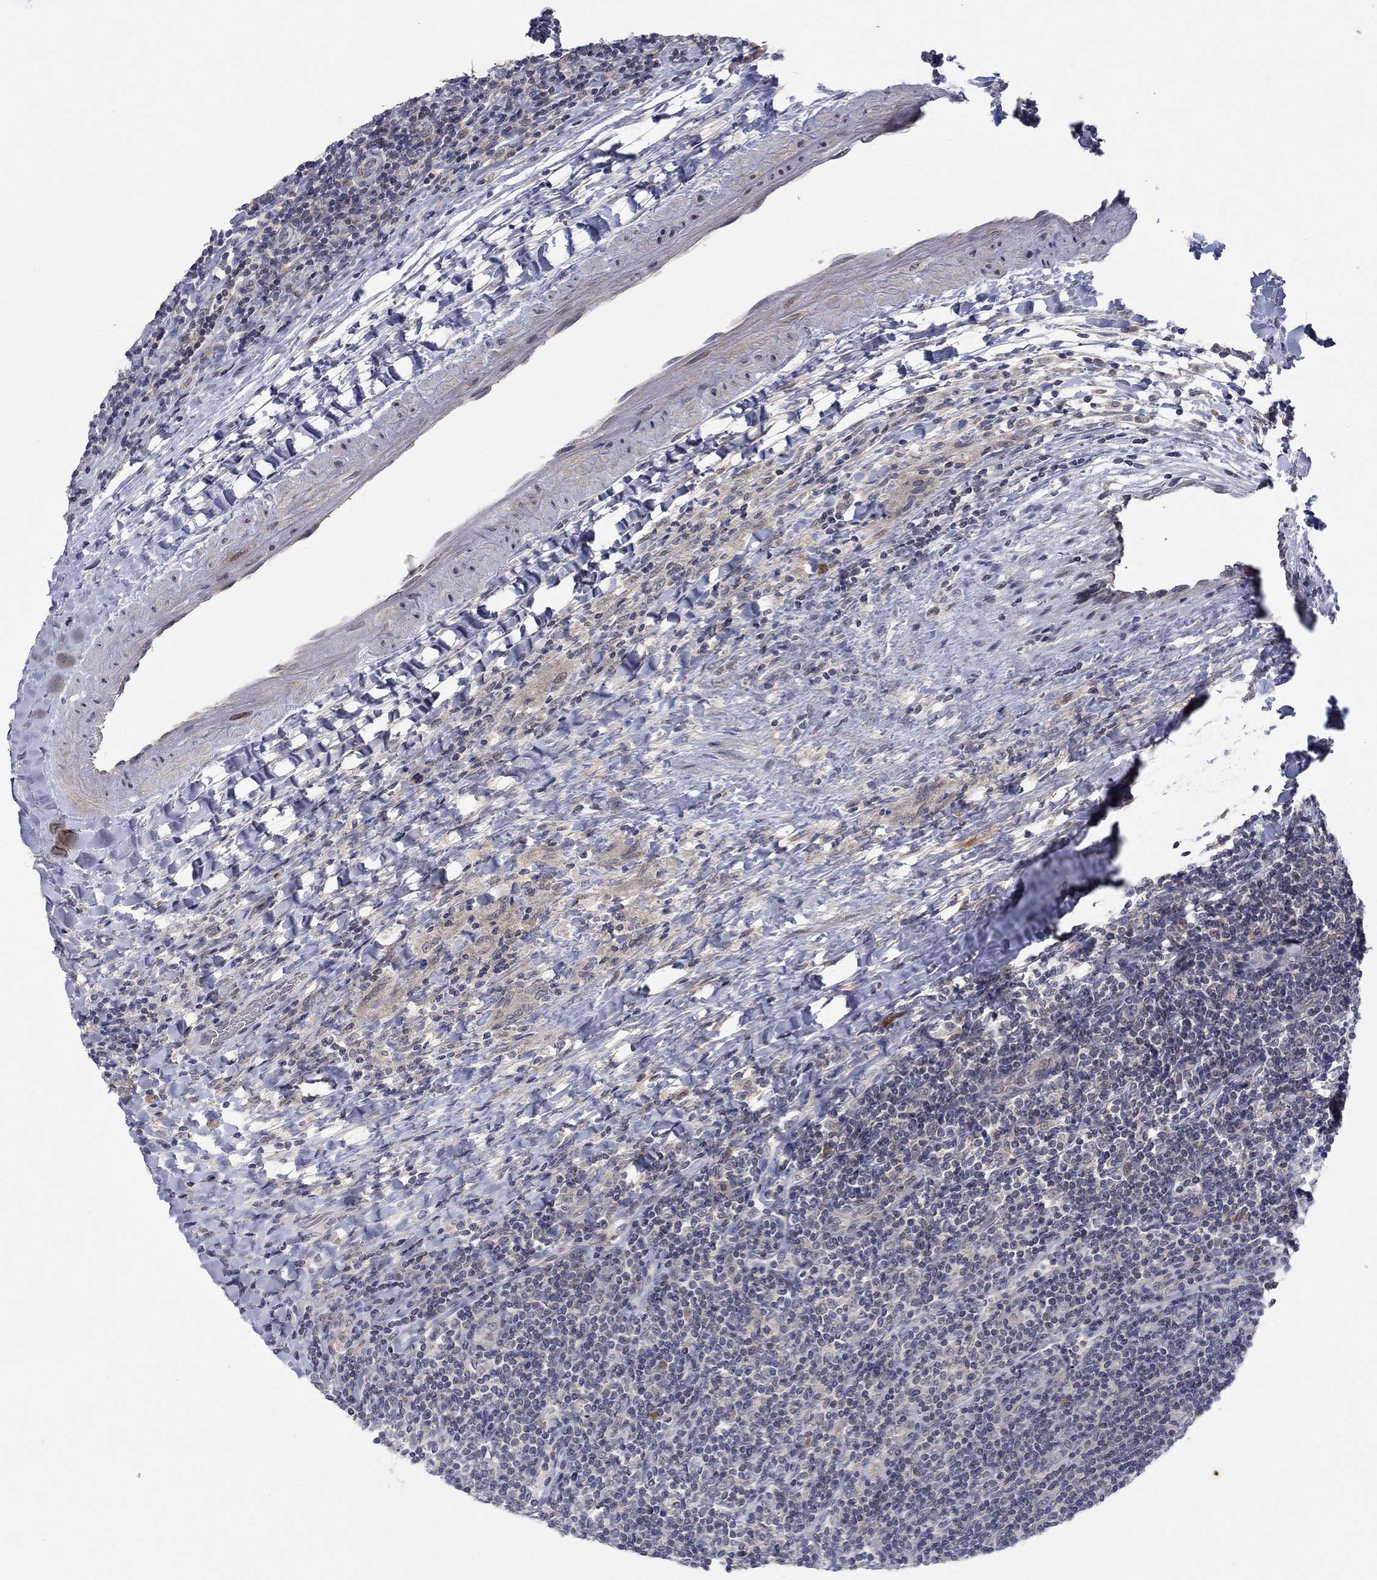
{"staining": {"intensity": "negative", "quantity": "none", "location": "none"}, "tissue": "lymphoma", "cell_type": "Tumor cells", "image_type": "cancer", "snomed": [{"axis": "morphology", "description": "Hodgkin's disease, NOS"}, {"axis": "topography", "description": "Lymph node"}], "caption": "Tumor cells are negative for brown protein staining in lymphoma.", "gene": "IL4", "patient": {"sex": "male", "age": 40}}